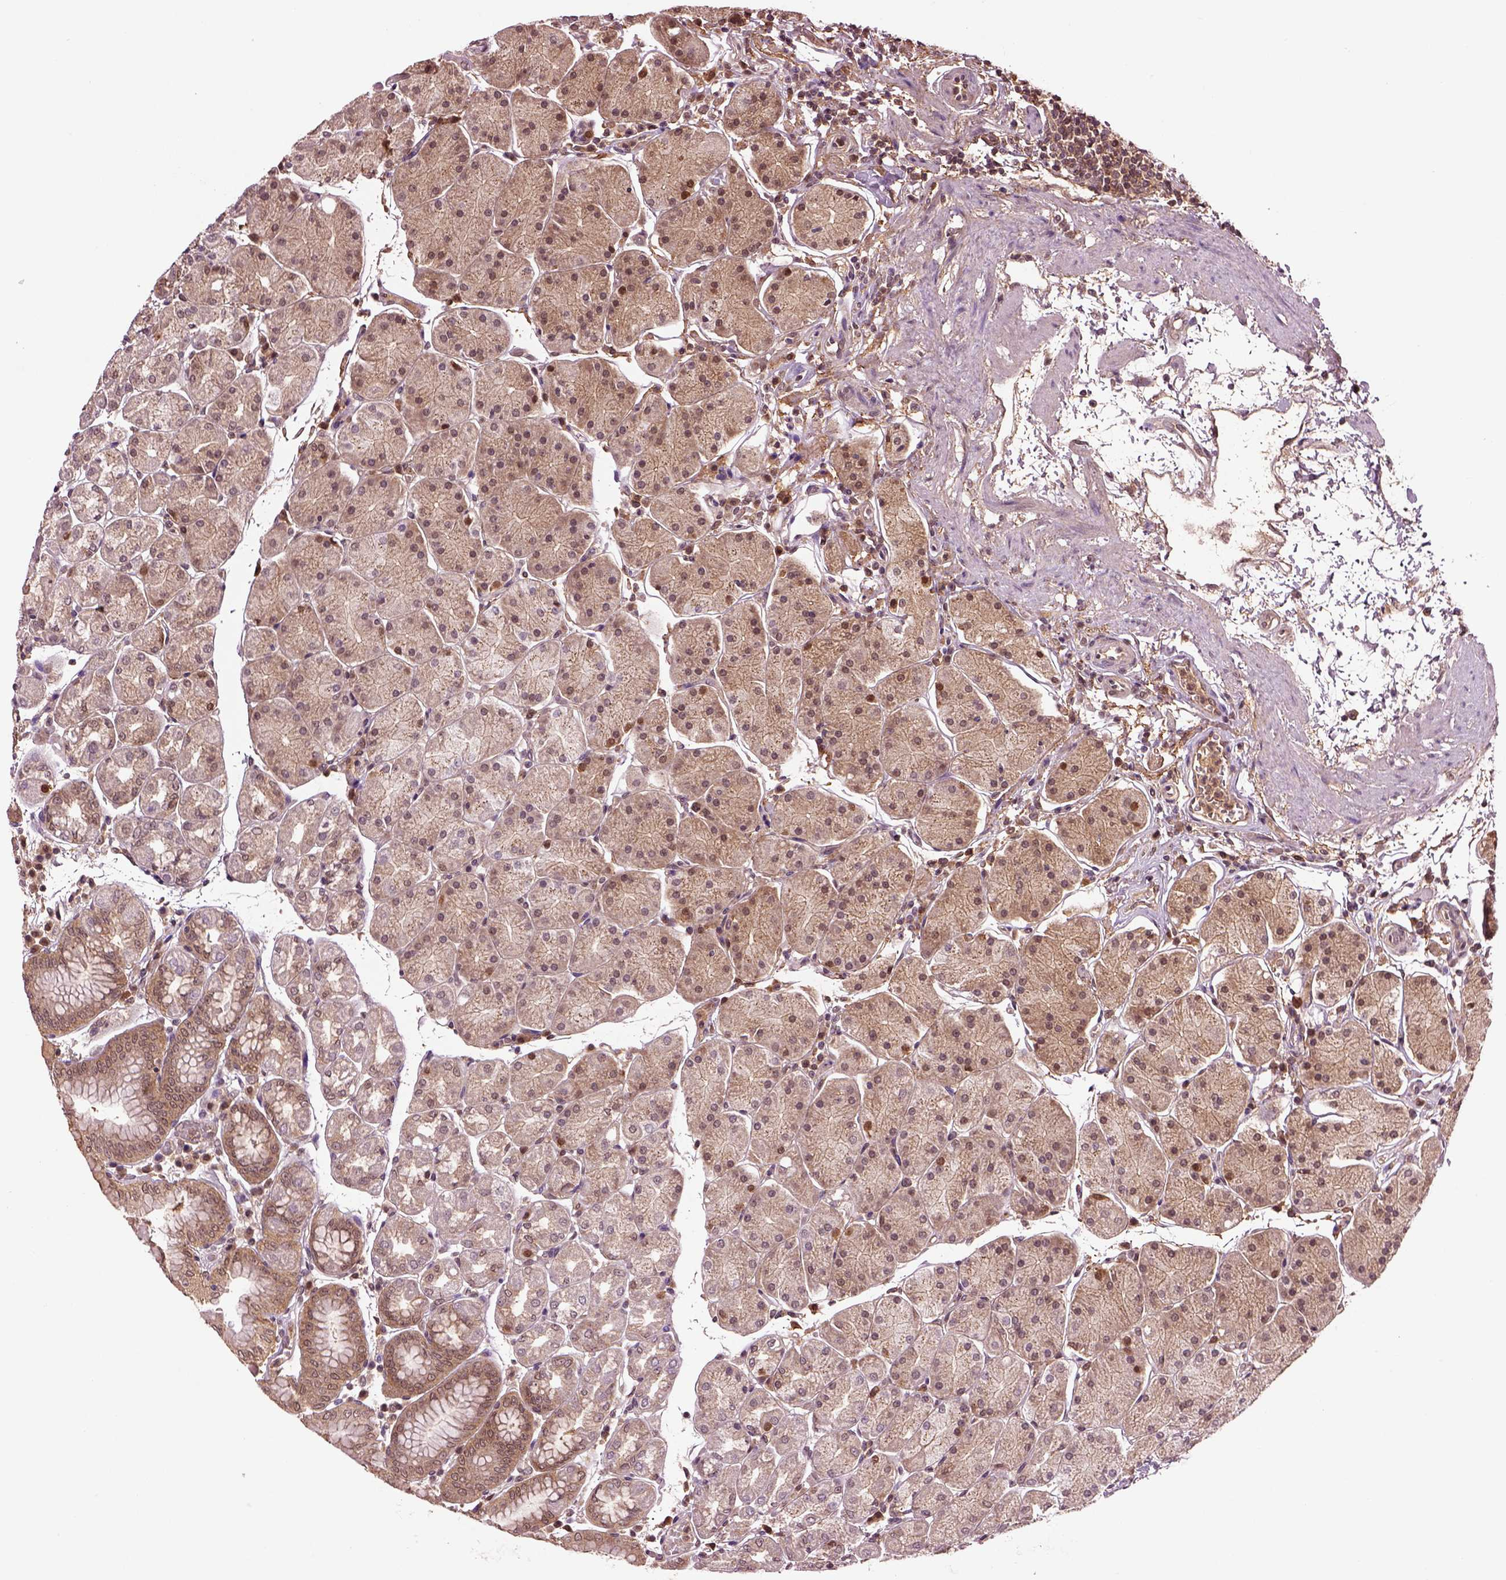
{"staining": {"intensity": "moderate", "quantity": ">75%", "location": "cytoplasmic/membranous"}, "tissue": "stomach", "cell_type": "Glandular cells", "image_type": "normal", "snomed": [{"axis": "morphology", "description": "Normal tissue, NOS"}, {"axis": "topography", "description": "Stomach"}], "caption": "Immunohistochemistry (IHC) of benign human stomach reveals medium levels of moderate cytoplasmic/membranous expression in about >75% of glandular cells. Immunohistochemistry stains the protein in brown and the nuclei are stained blue.", "gene": "MDP1", "patient": {"sex": "male", "age": 54}}